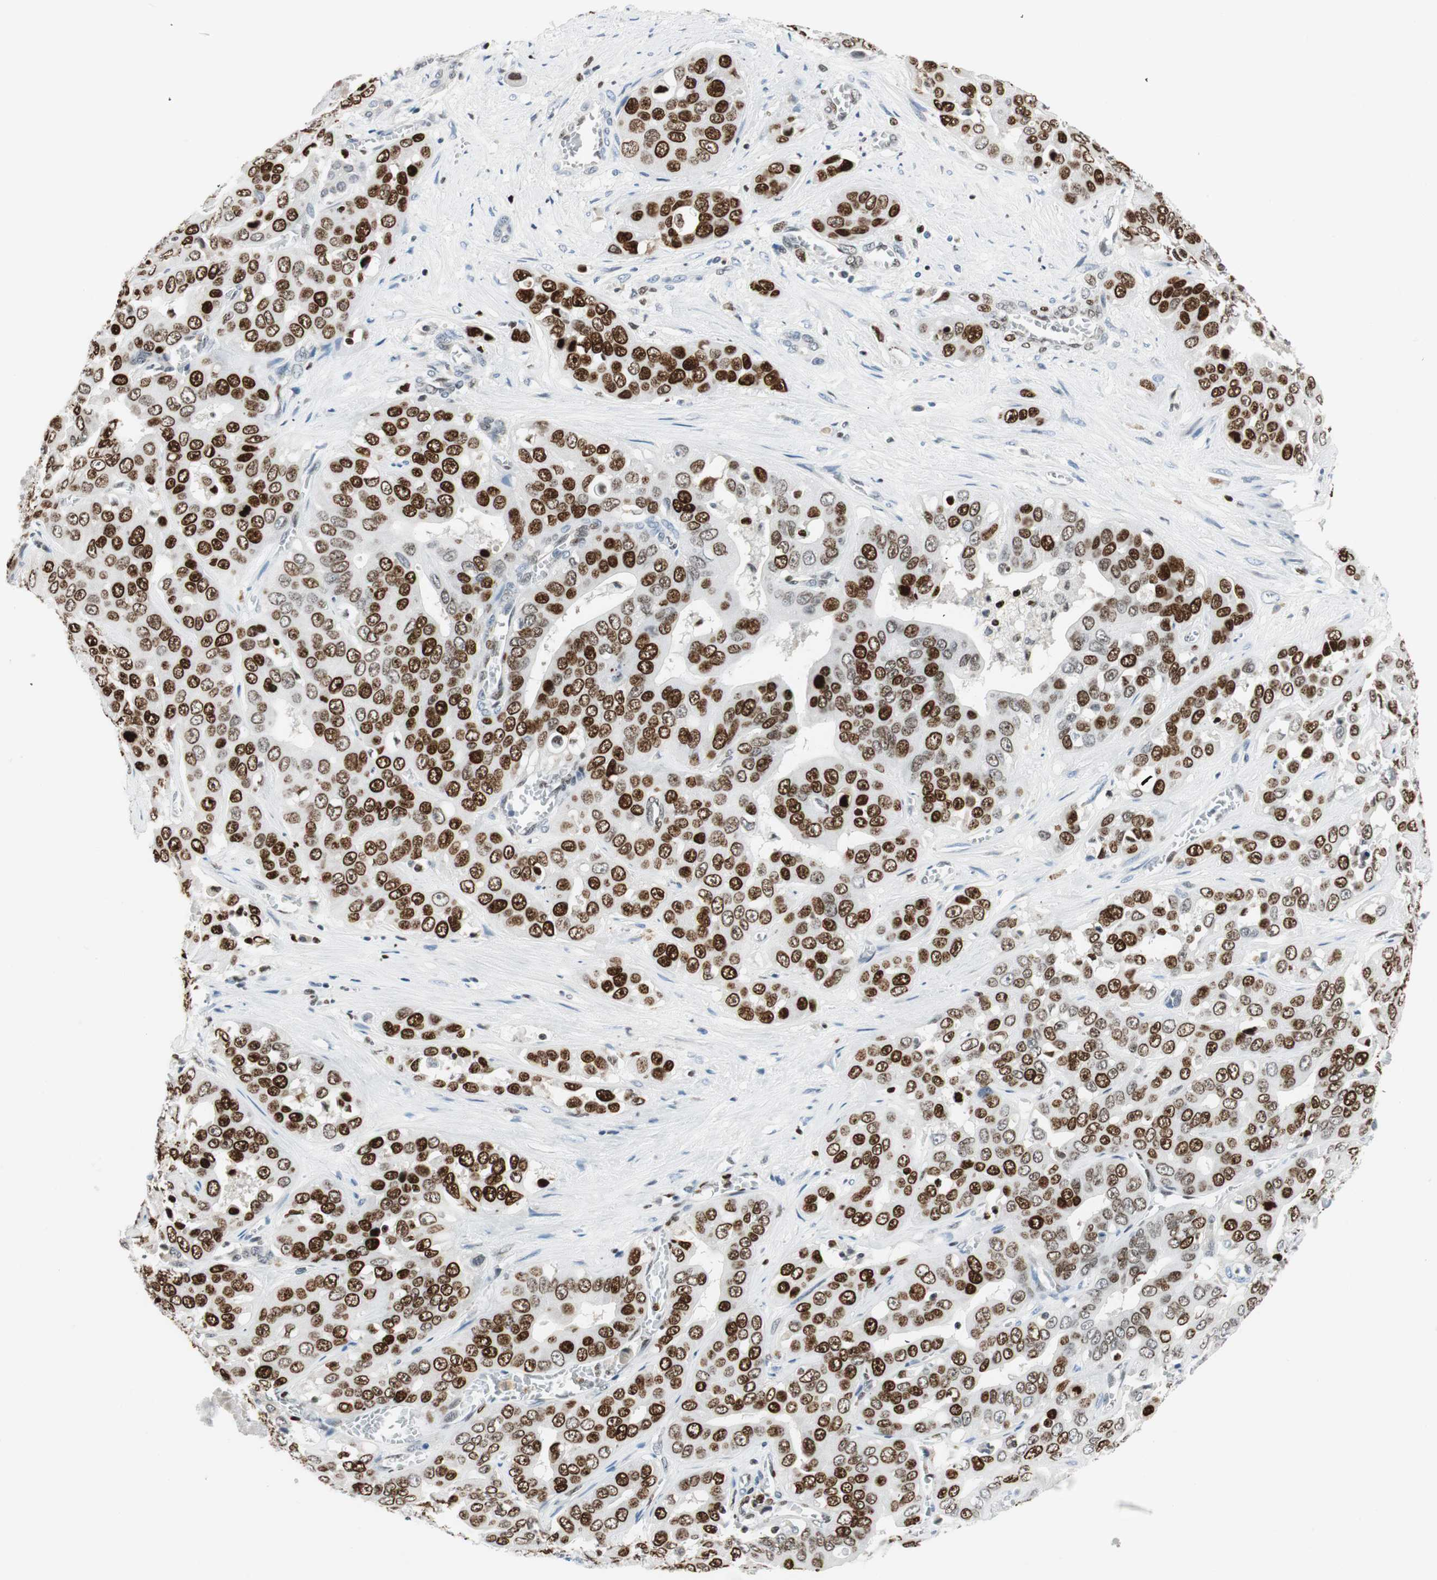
{"staining": {"intensity": "strong", "quantity": ">75%", "location": "nuclear"}, "tissue": "liver cancer", "cell_type": "Tumor cells", "image_type": "cancer", "snomed": [{"axis": "morphology", "description": "Cholangiocarcinoma"}, {"axis": "topography", "description": "Liver"}], "caption": "The histopathology image displays a brown stain indicating the presence of a protein in the nuclear of tumor cells in liver cancer (cholangiocarcinoma). Immunohistochemistry stains the protein in brown and the nuclei are stained blue.", "gene": "EZH2", "patient": {"sex": "female", "age": 52}}